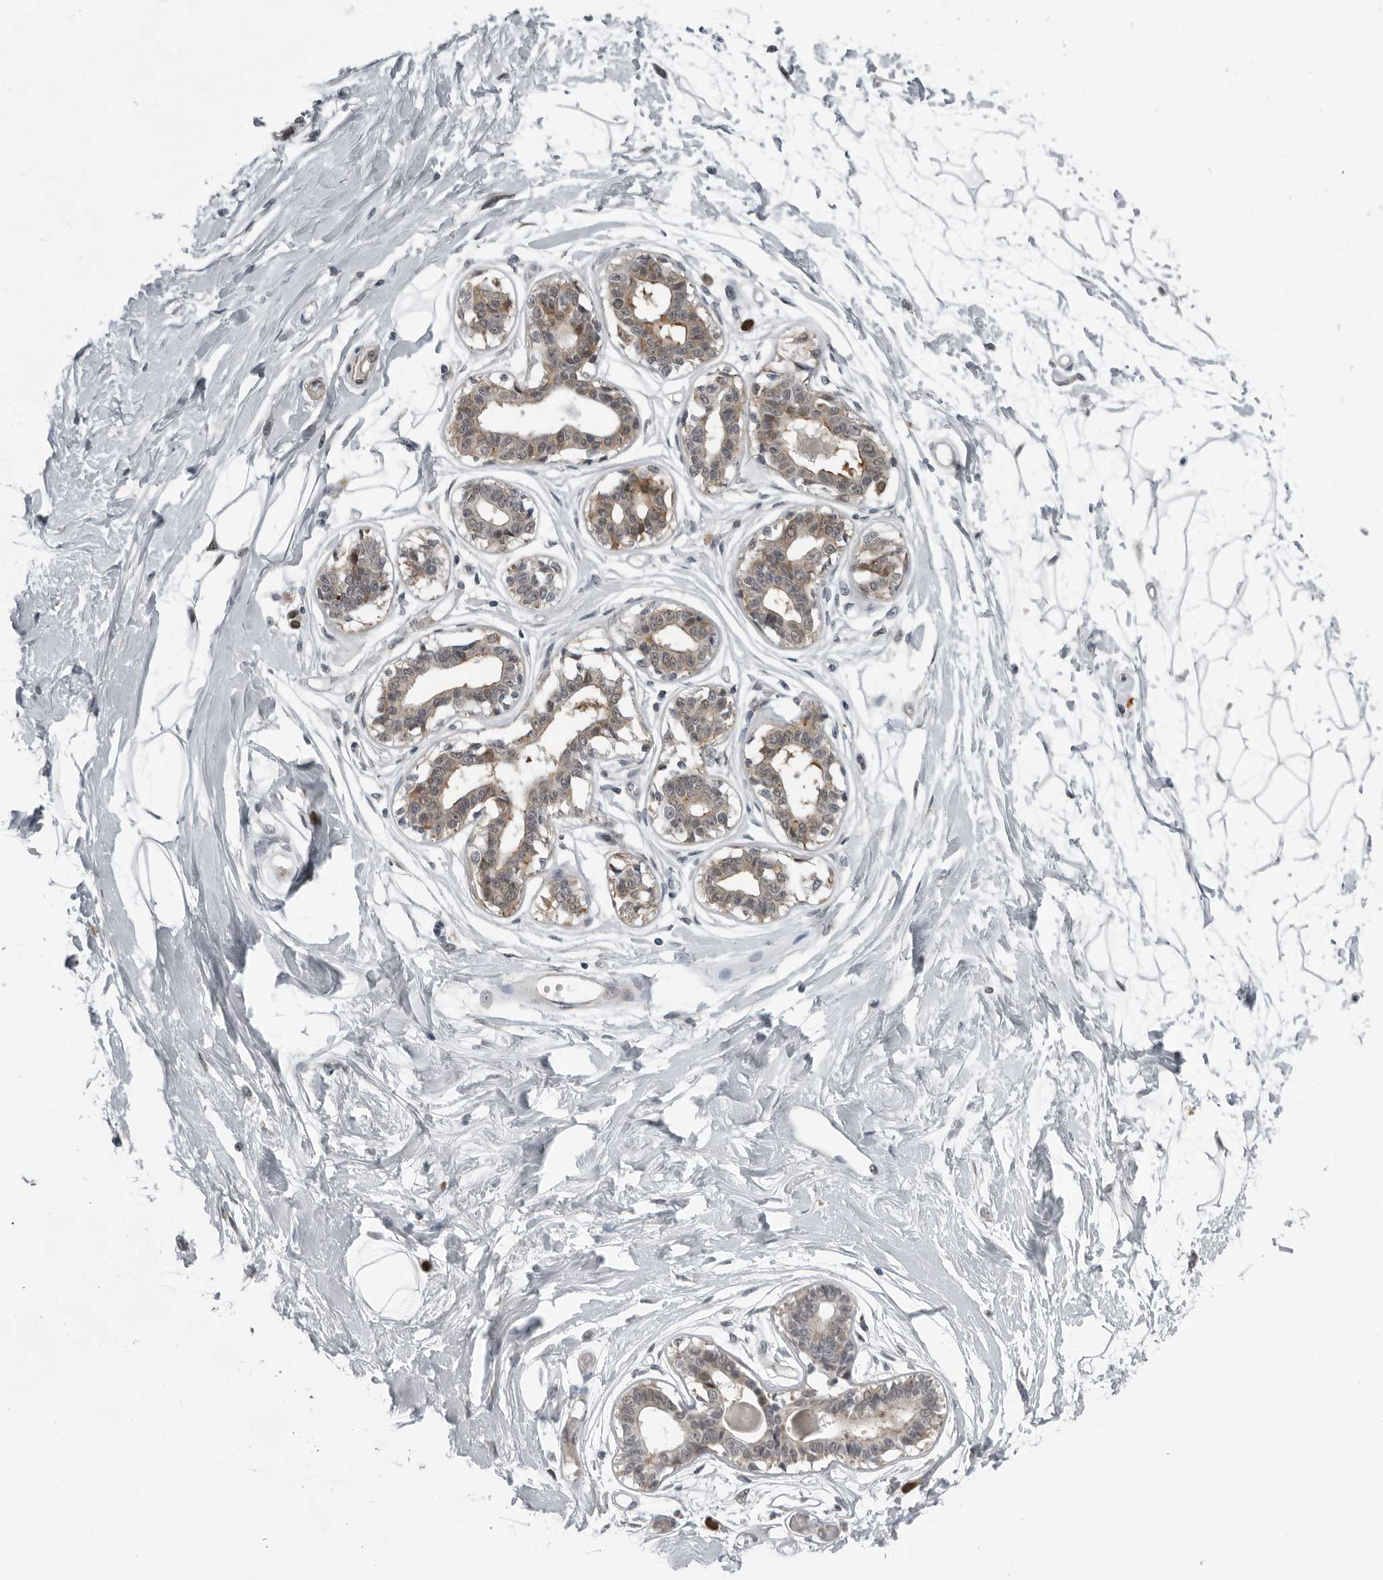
{"staining": {"intensity": "negative", "quantity": "none", "location": "none"}, "tissue": "breast", "cell_type": "Adipocytes", "image_type": "normal", "snomed": [{"axis": "morphology", "description": "Normal tissue, NOS"}, {"axis": "topography", "description": "Breast"}], "caption": "Immunohistochemistry (IHC) image of unremarkable breast: breast stained with DAB shows no significant protein positivity in adipocytes.", "gene": "ALPK2", "patient": {"sex": "female", "age": 45}}